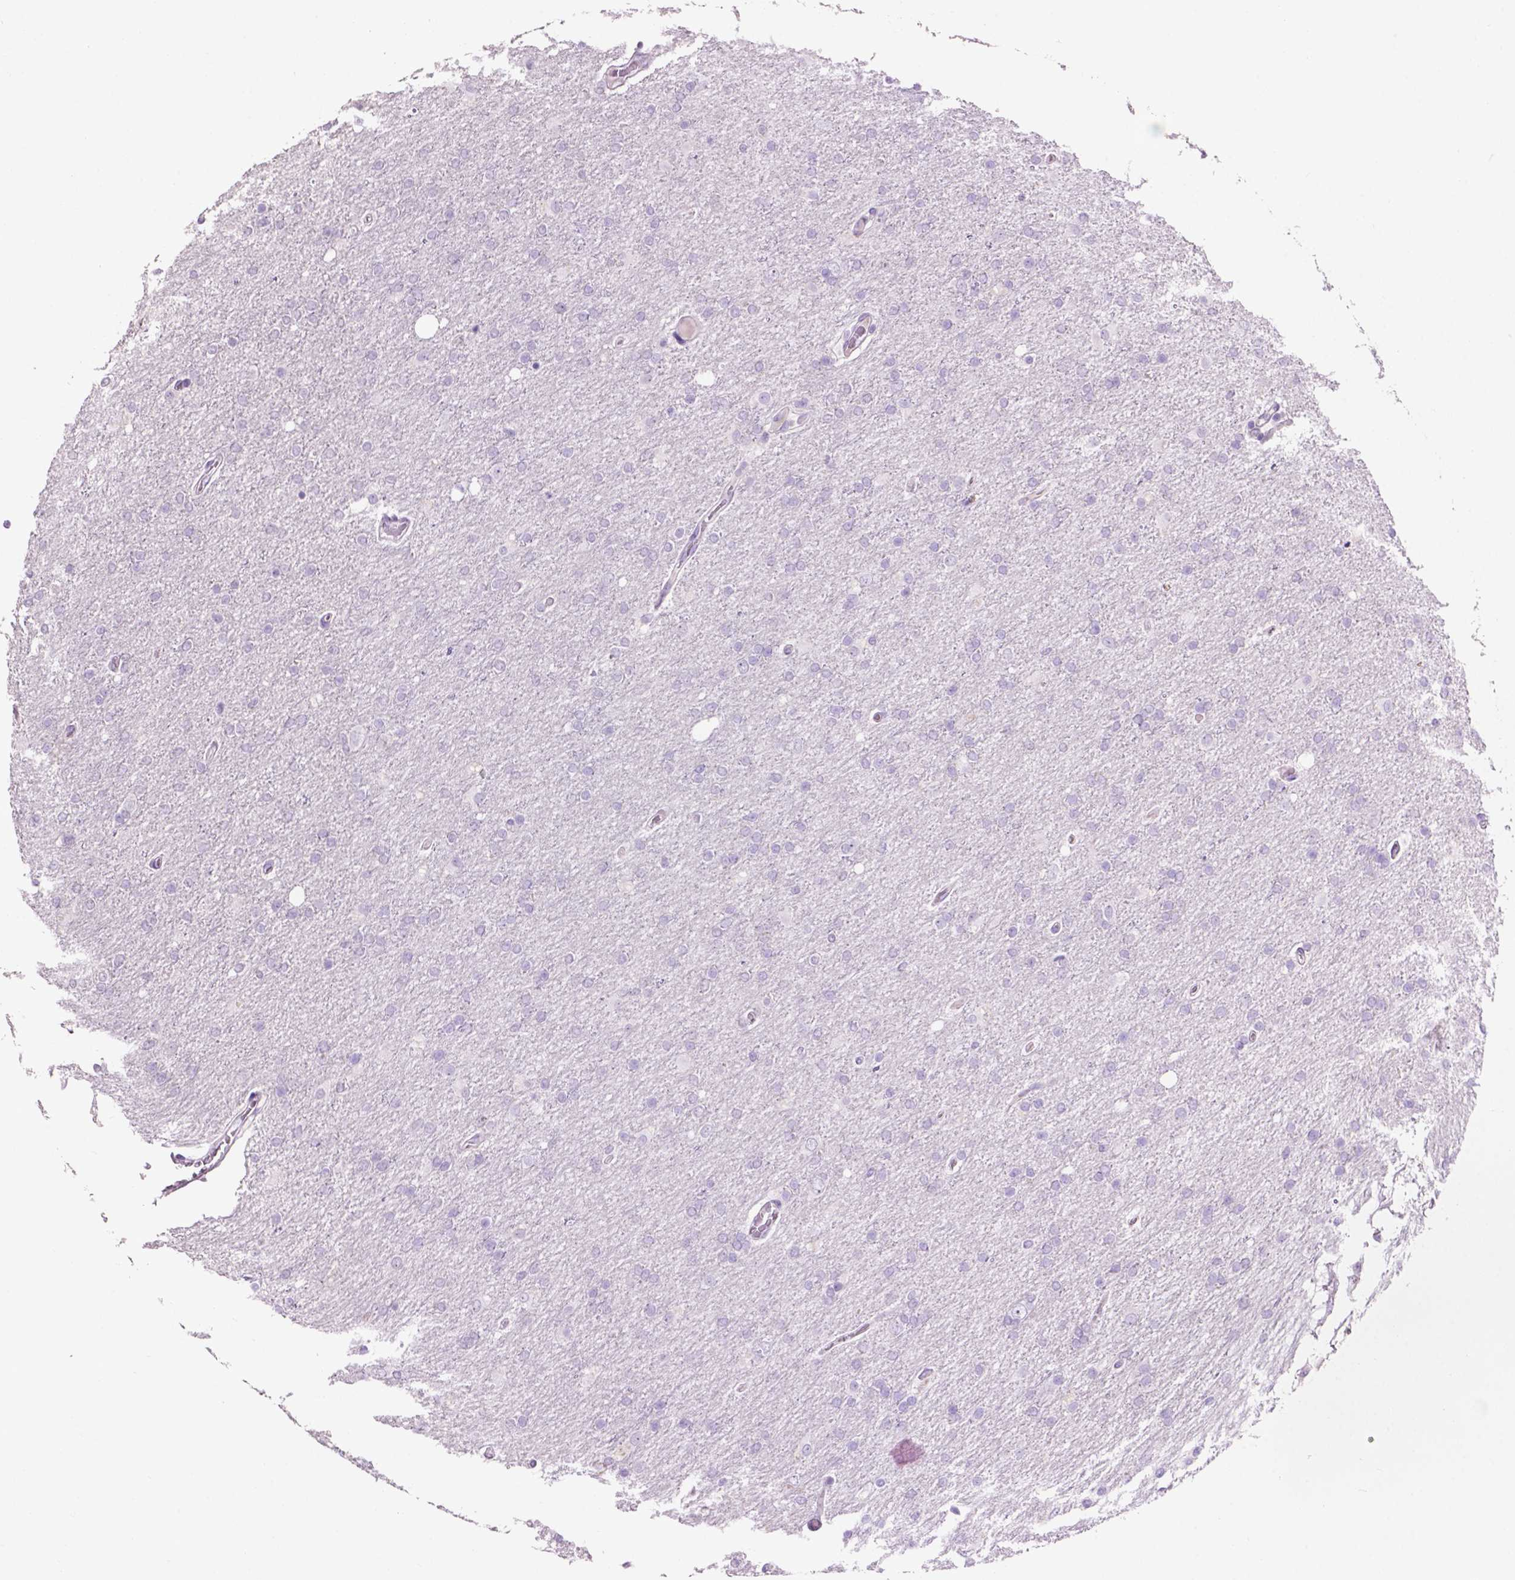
{"staining": {"intensity": "negative", "quantity": "none", "location": "none"}, "tissue": "glioma", "cell_type": "Tumor cells", "image_type": "cancer", "snomed": [{"axis": "morphology", "description": "Glioma, malignant, High grade"}, {"axis": "topography", "description": "Cerebral cortex"}], "caption": "The IHC micrograph has no significant positivity in tumor cells of malignant glioma (high-grade) tissue. (DAB IHC with hematoxylin counter stain).", "gene": "CRYBA4", "patient": {"sex": "male", "age": 70}}